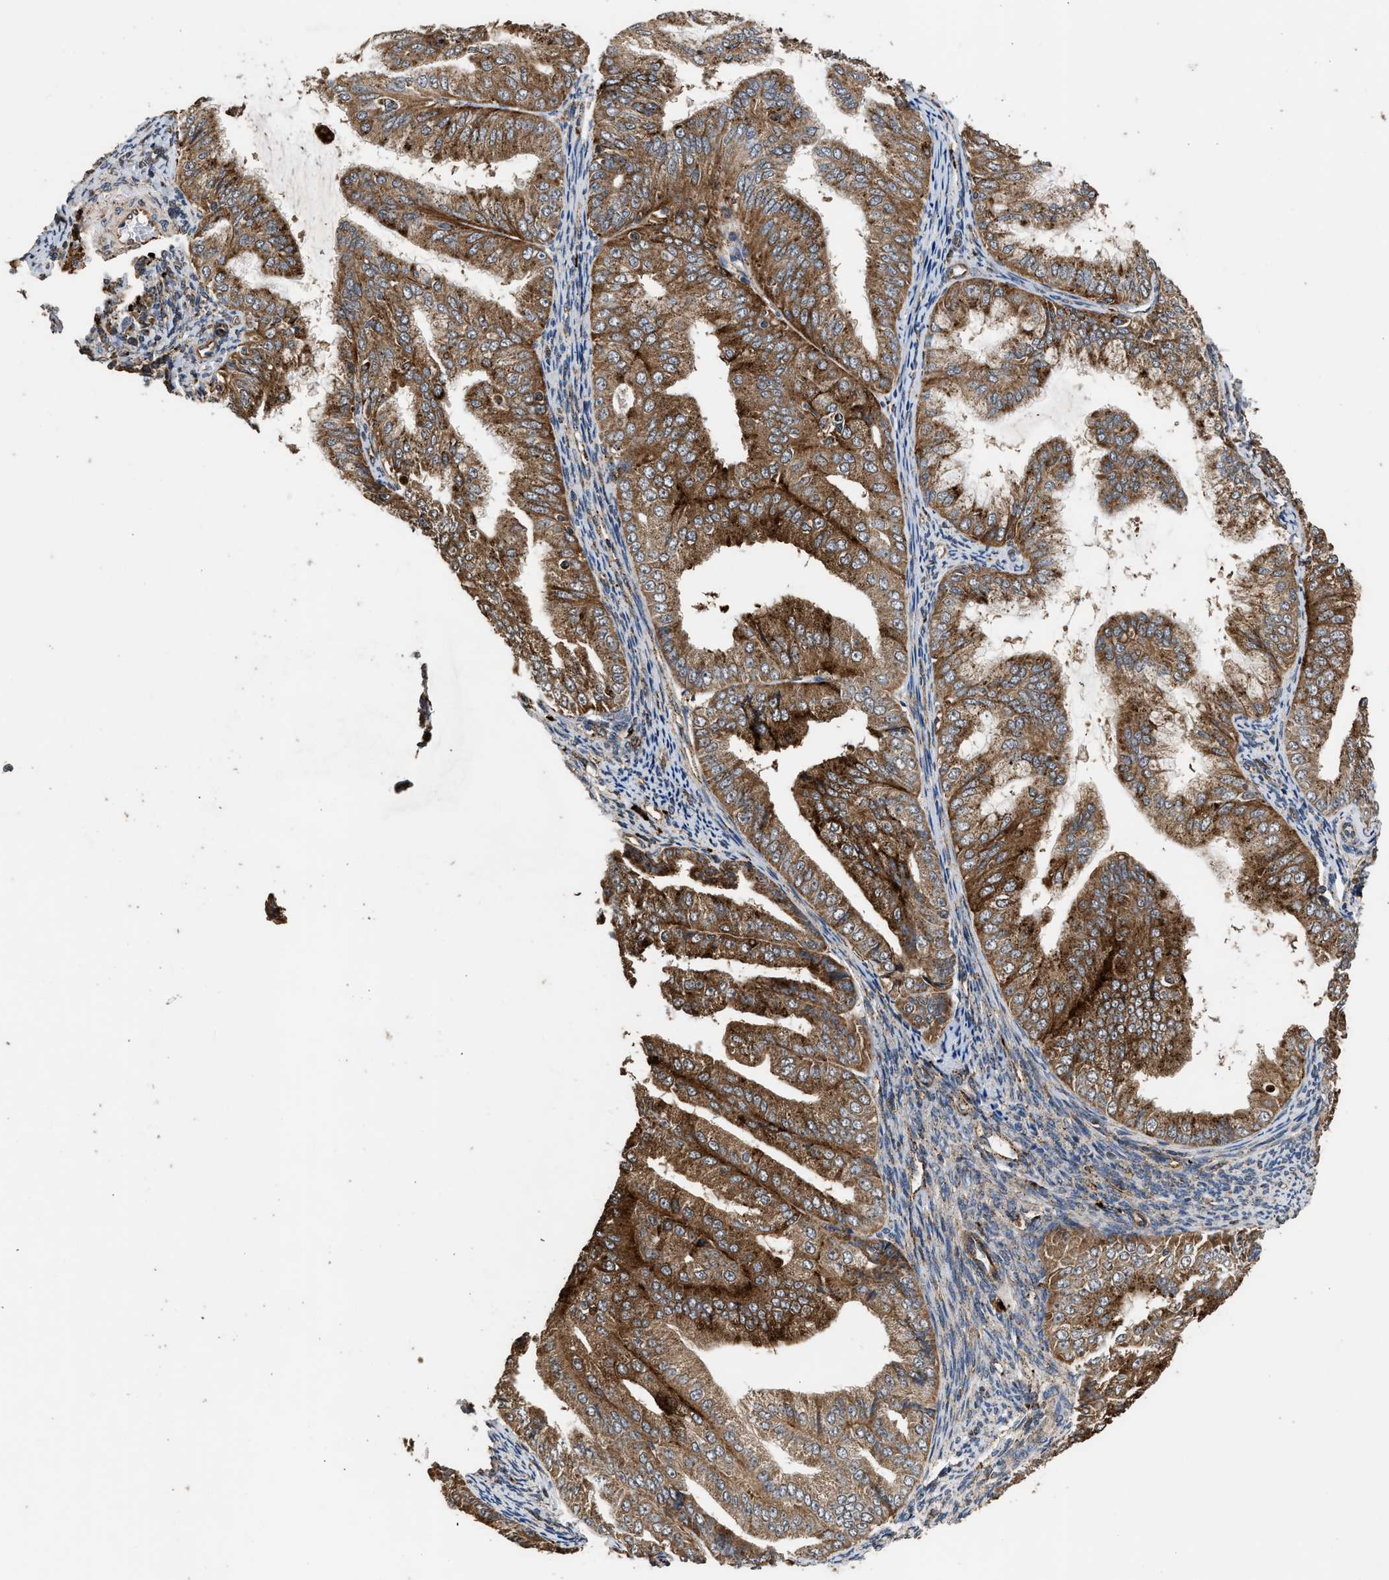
{"staining": {"intensity": "strong", "quantity": ">75%", "location": "cytoplasmic/membranous"}, "tissue": "endometrial cancer", "cell_type": "Tumor cells", "image_type": "cancer", "snomed": [{"axis": "morphology", "description": "Adenocarcinoma, NOS"}, {"axis": "topography", "description": "Endometrium"}], "caption": "Endometrial cancer (adenocarcinoma) stained with DAB (3,3'-diaminobenzidine) immunohistochemistry reveals high levels of strong cytoplasmic/membranous staining in approximately >75% of tumor cells.", "gene": "CTSV", "patient": {"sex": "female", "age": 63}}